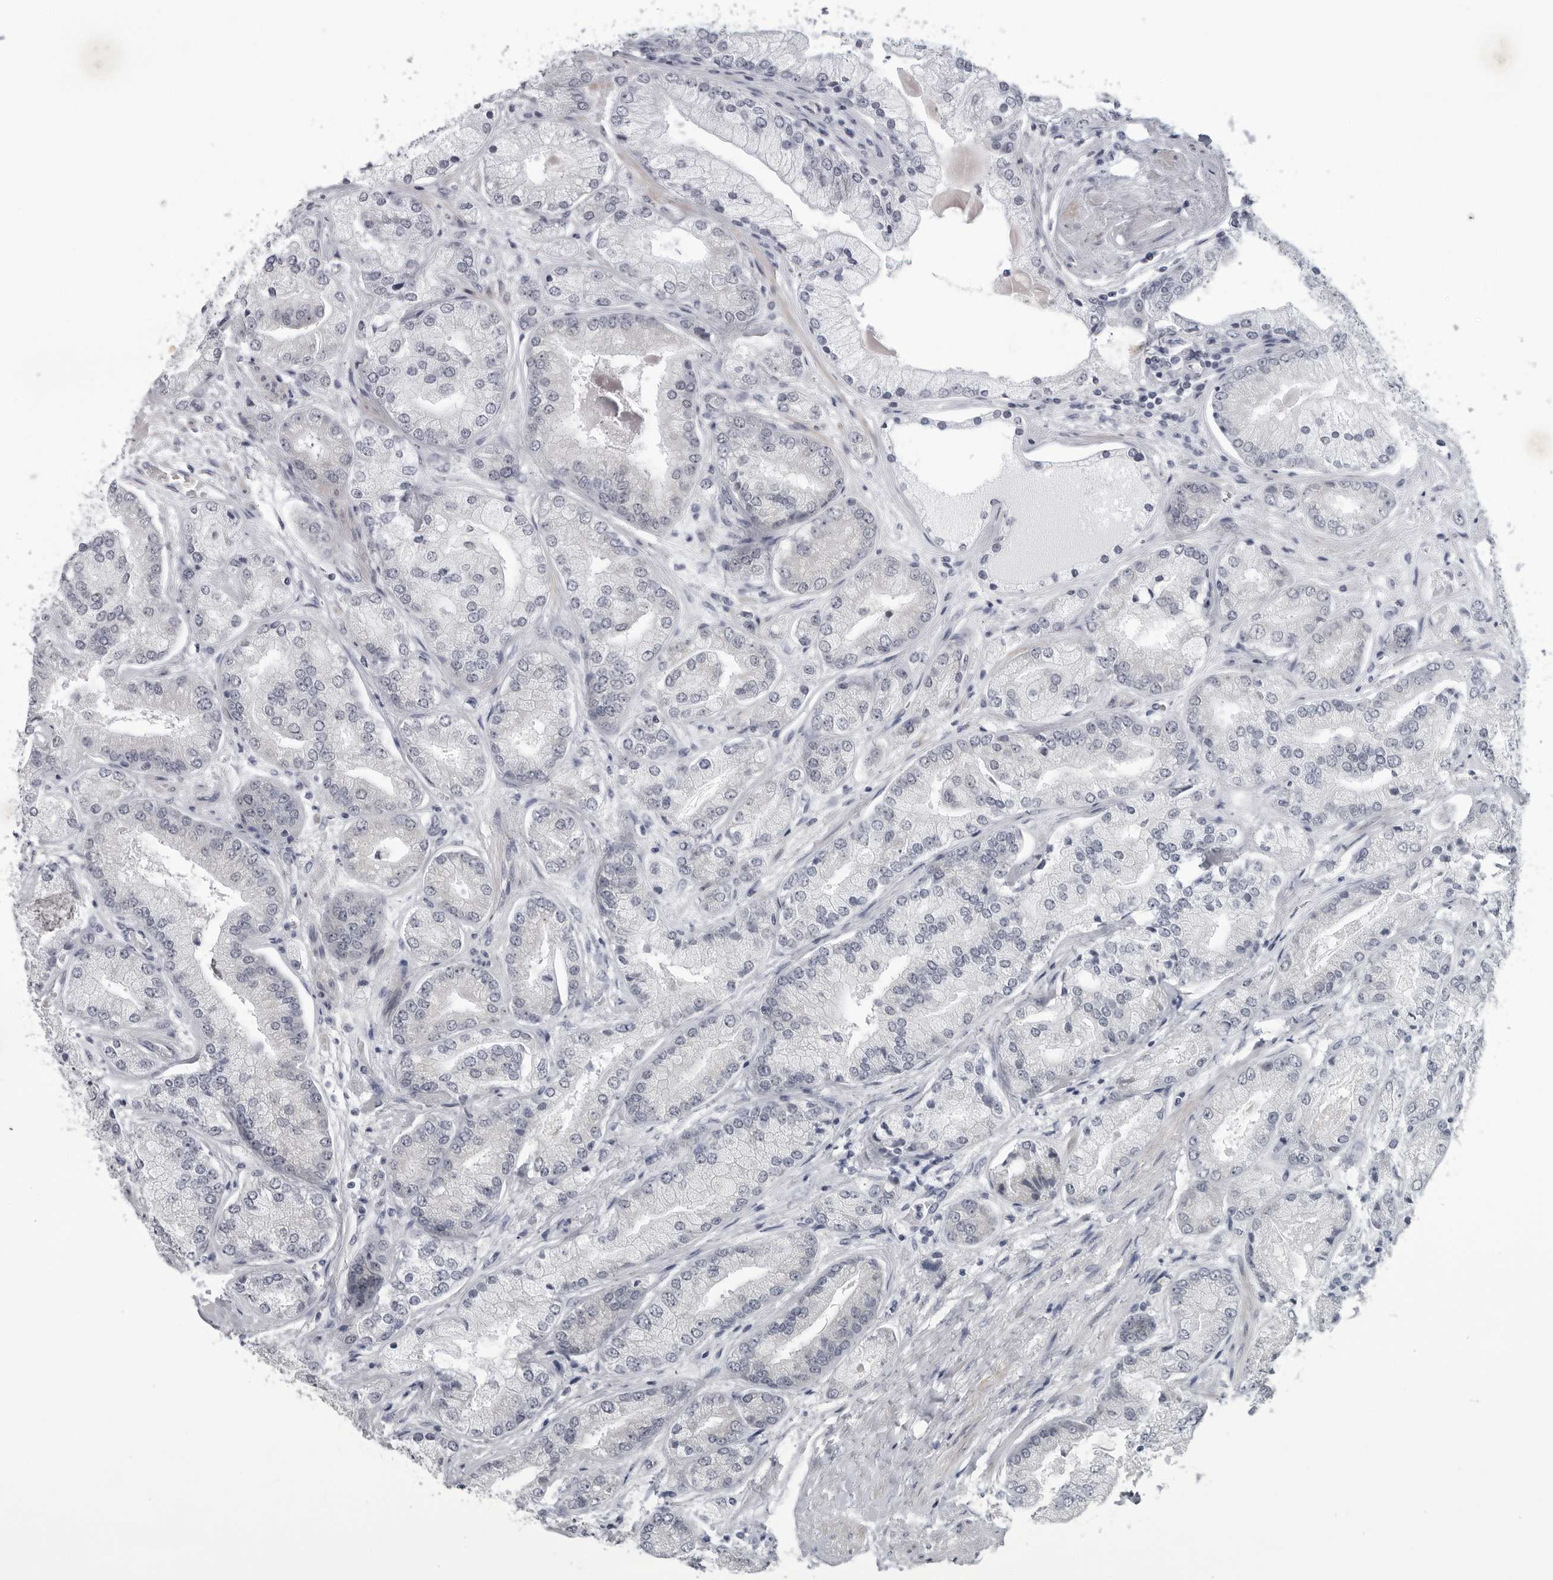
{"staining": {"intensity": "negative", "quantity": "none", "location": "none"}, "tissue": "prostate cancer", "cell_type": "Tumor cells", "image_type": "cancer", "snomed": [{"axis": "morphology", "description": "Adenocarcinoma, High grade"}, {"axis": "topography", "description": "Prostate"}], "caption": "Immunohistochemistry micrograph of adenocarcinoma (high-grade) (prostate) stained for a protein (brown), which exhibits no positivity in tumor cells.", "gene": "OPLAH", "patient": {"sex": "male", "age": 58}}